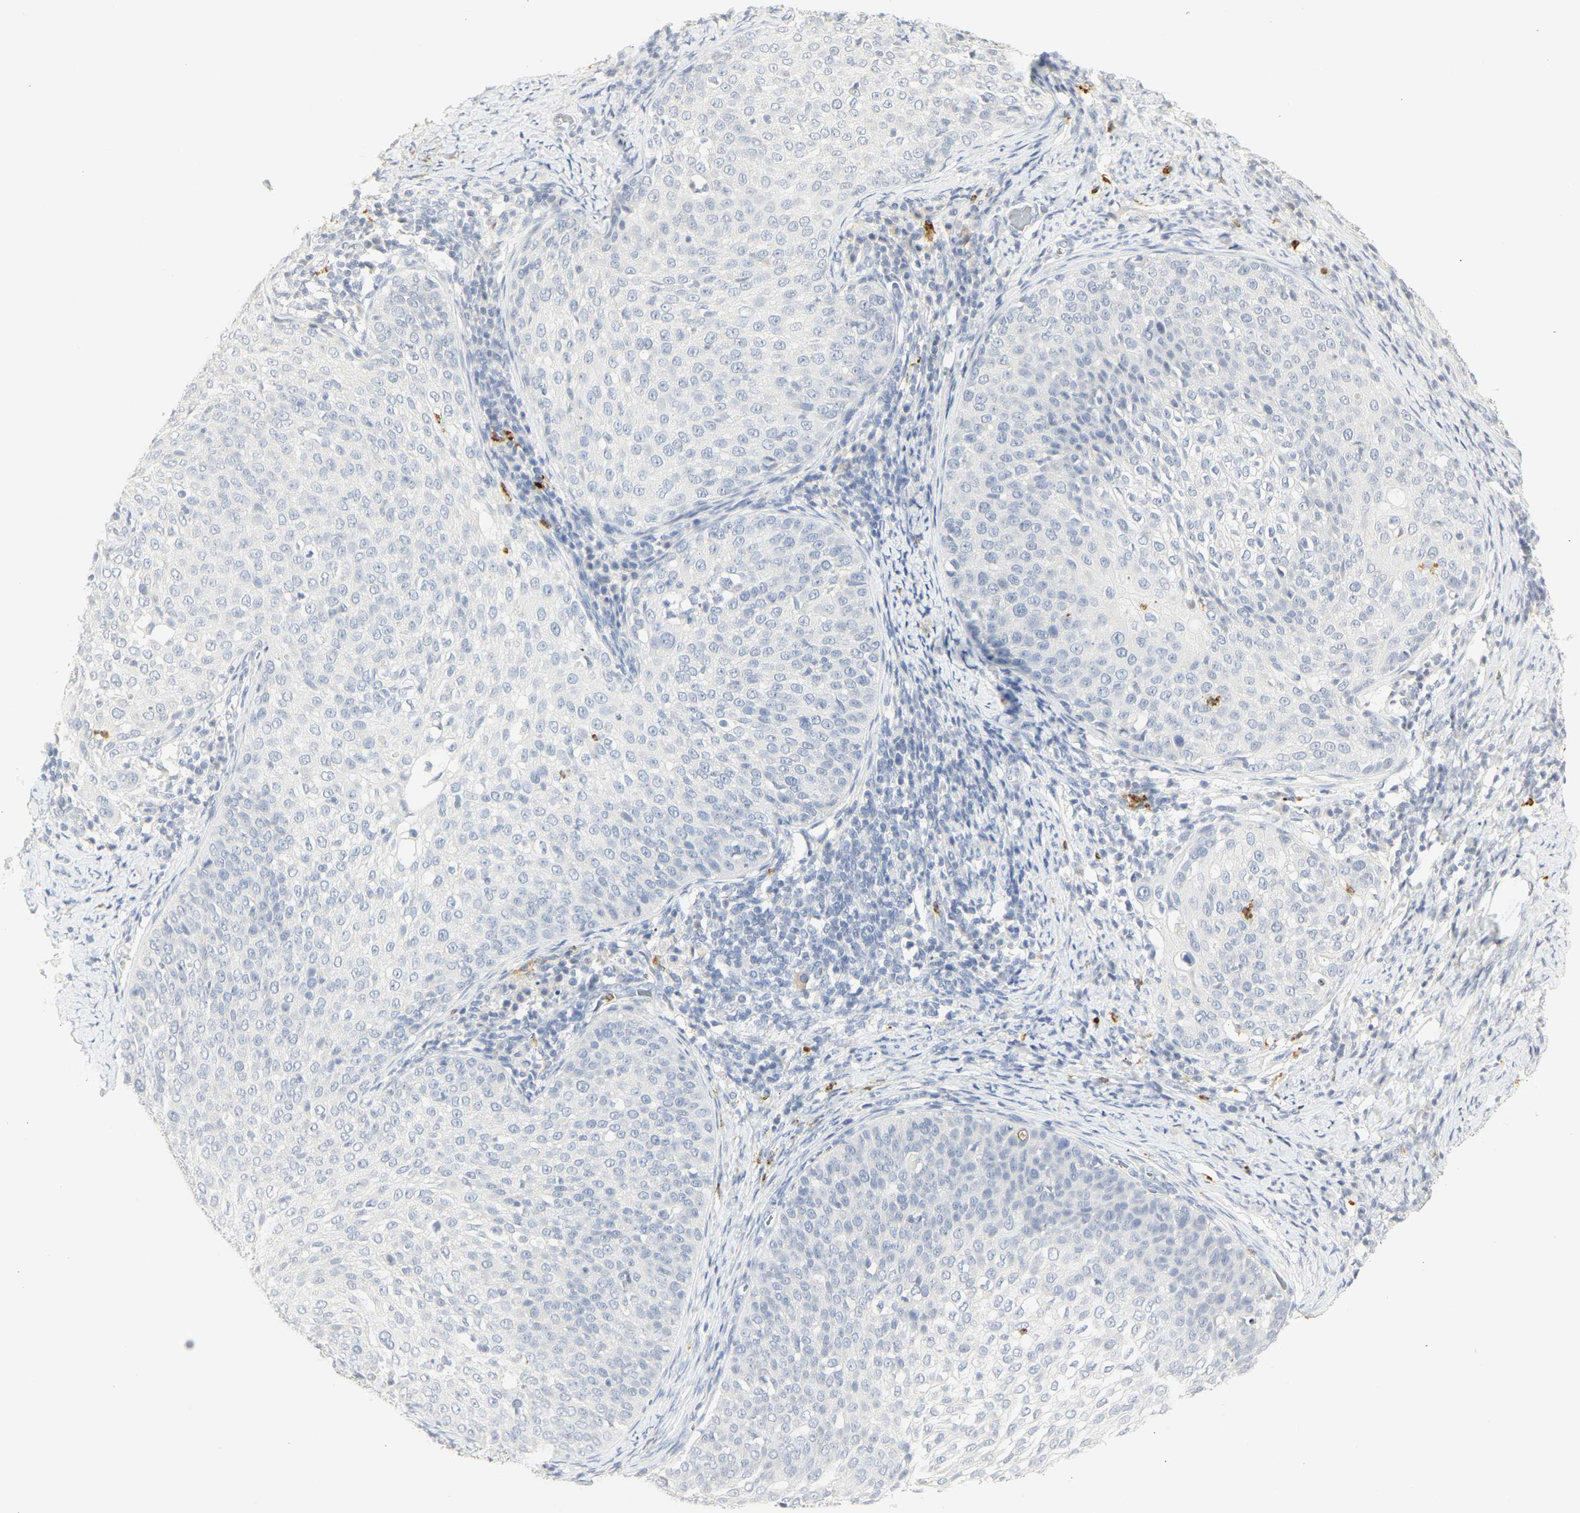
{"staining": {"intensity": "negative", "quantity": "none", "location": "none"}, "tissue": "cervical cancer", "cell_type": "Tumor cells", "image_type": "cancer", "snomed": [{"axis": "morphology", "description": "Squamous cell carcinoma, NOS"}, {"axis": "topography", "description": "Cervix"}], "caption": "The micrograph reveals no staining of tumor cells in cervical squamous cell carcinoma.", "gene": "MPO", "patient": {"sex": "female", "age": 51}}